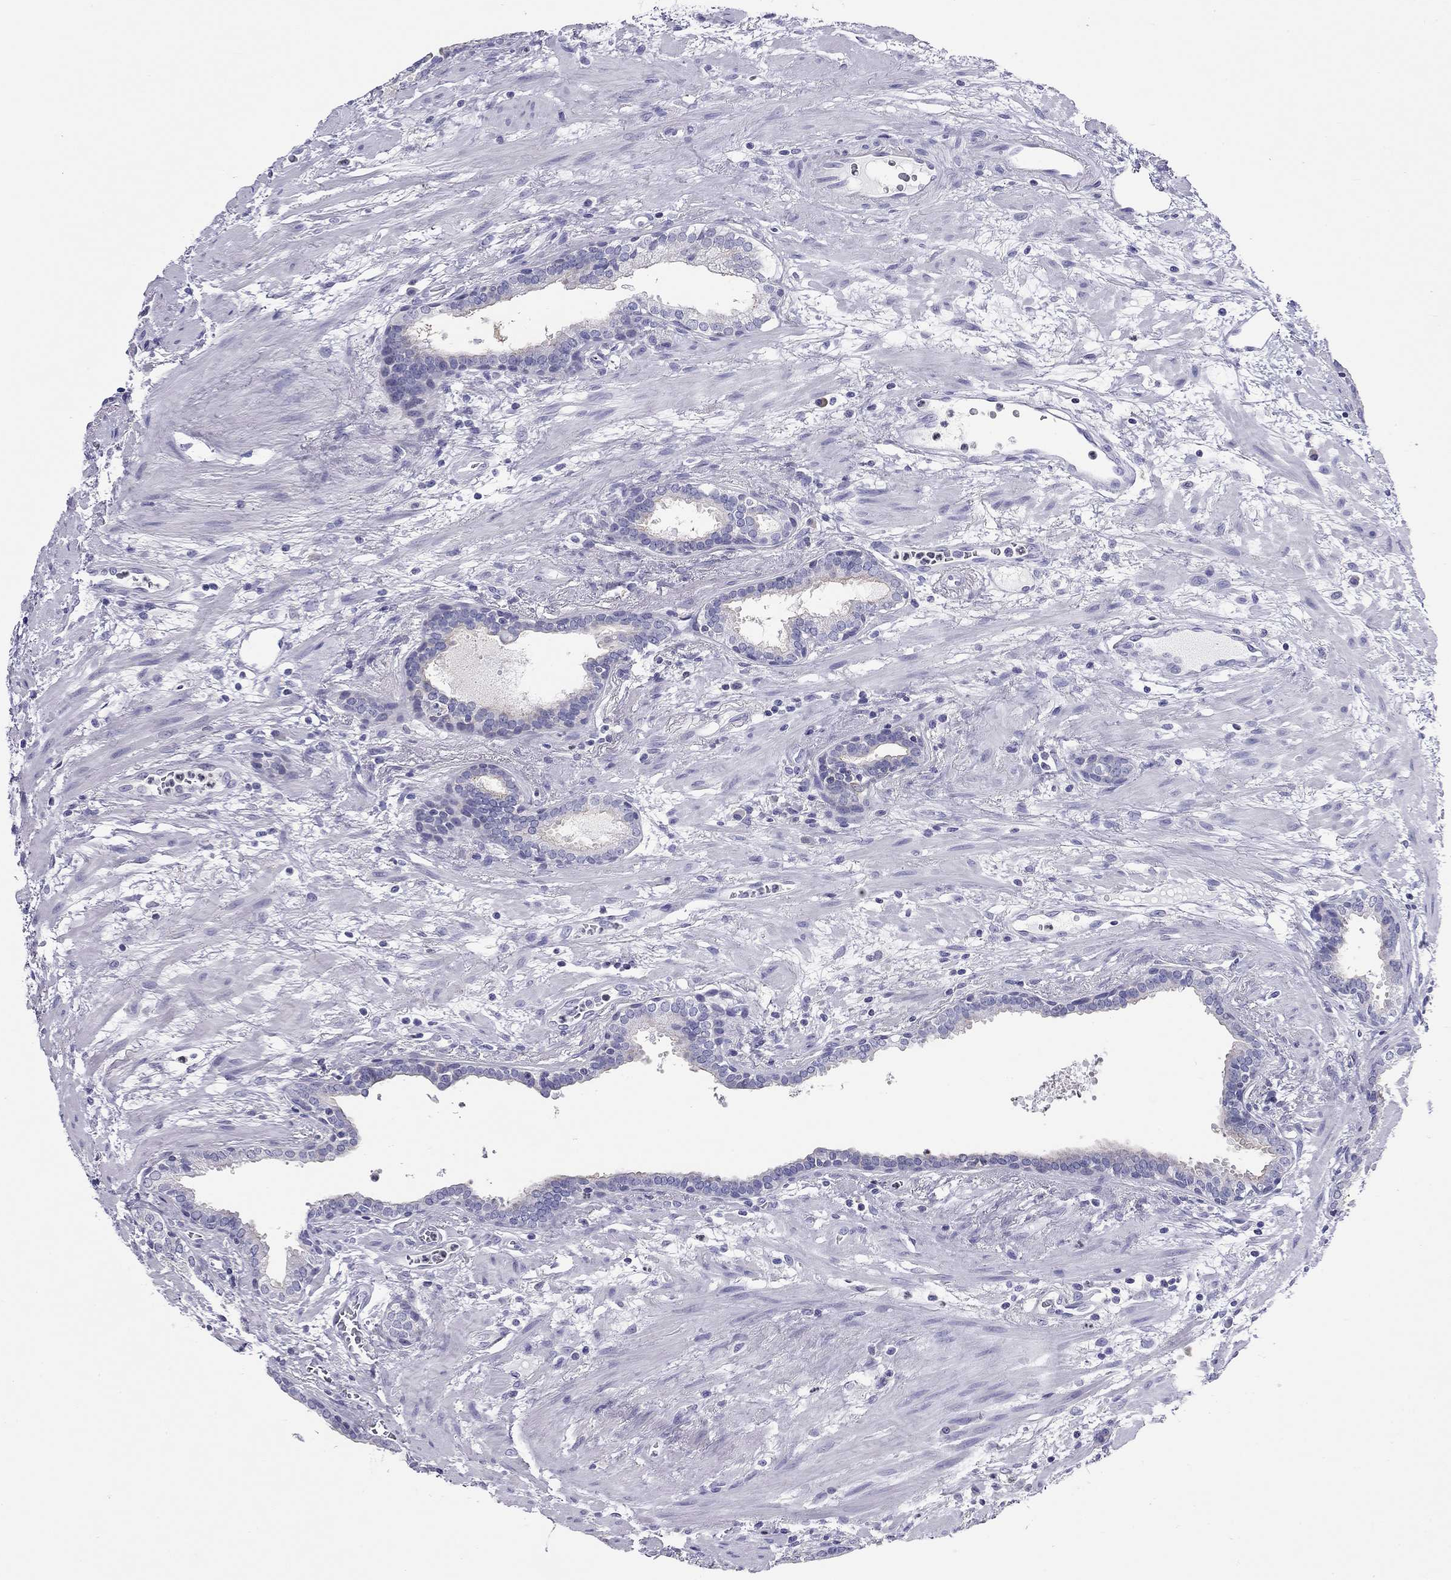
{"staining": {"intensity": "negative", "quantity": "none", "location": "none"}, "tissue": "prostate cancer", "cell_type": "Tumor cells", "image_type": "cancer", "snomed": [{"axis": "morphology", "description": "Adenocarcinoma, NOS"}, {"axis": "topography", "description": "Prostate"}], "caption": "There is no significant expression in tumor cells of prostate cancer. (DAB immunohistochemistry (IHC) visualized using brightfield microscopy, high magnification).", "gene": "SLC46A2", "patient": {"sex": "male", "age": 66}}